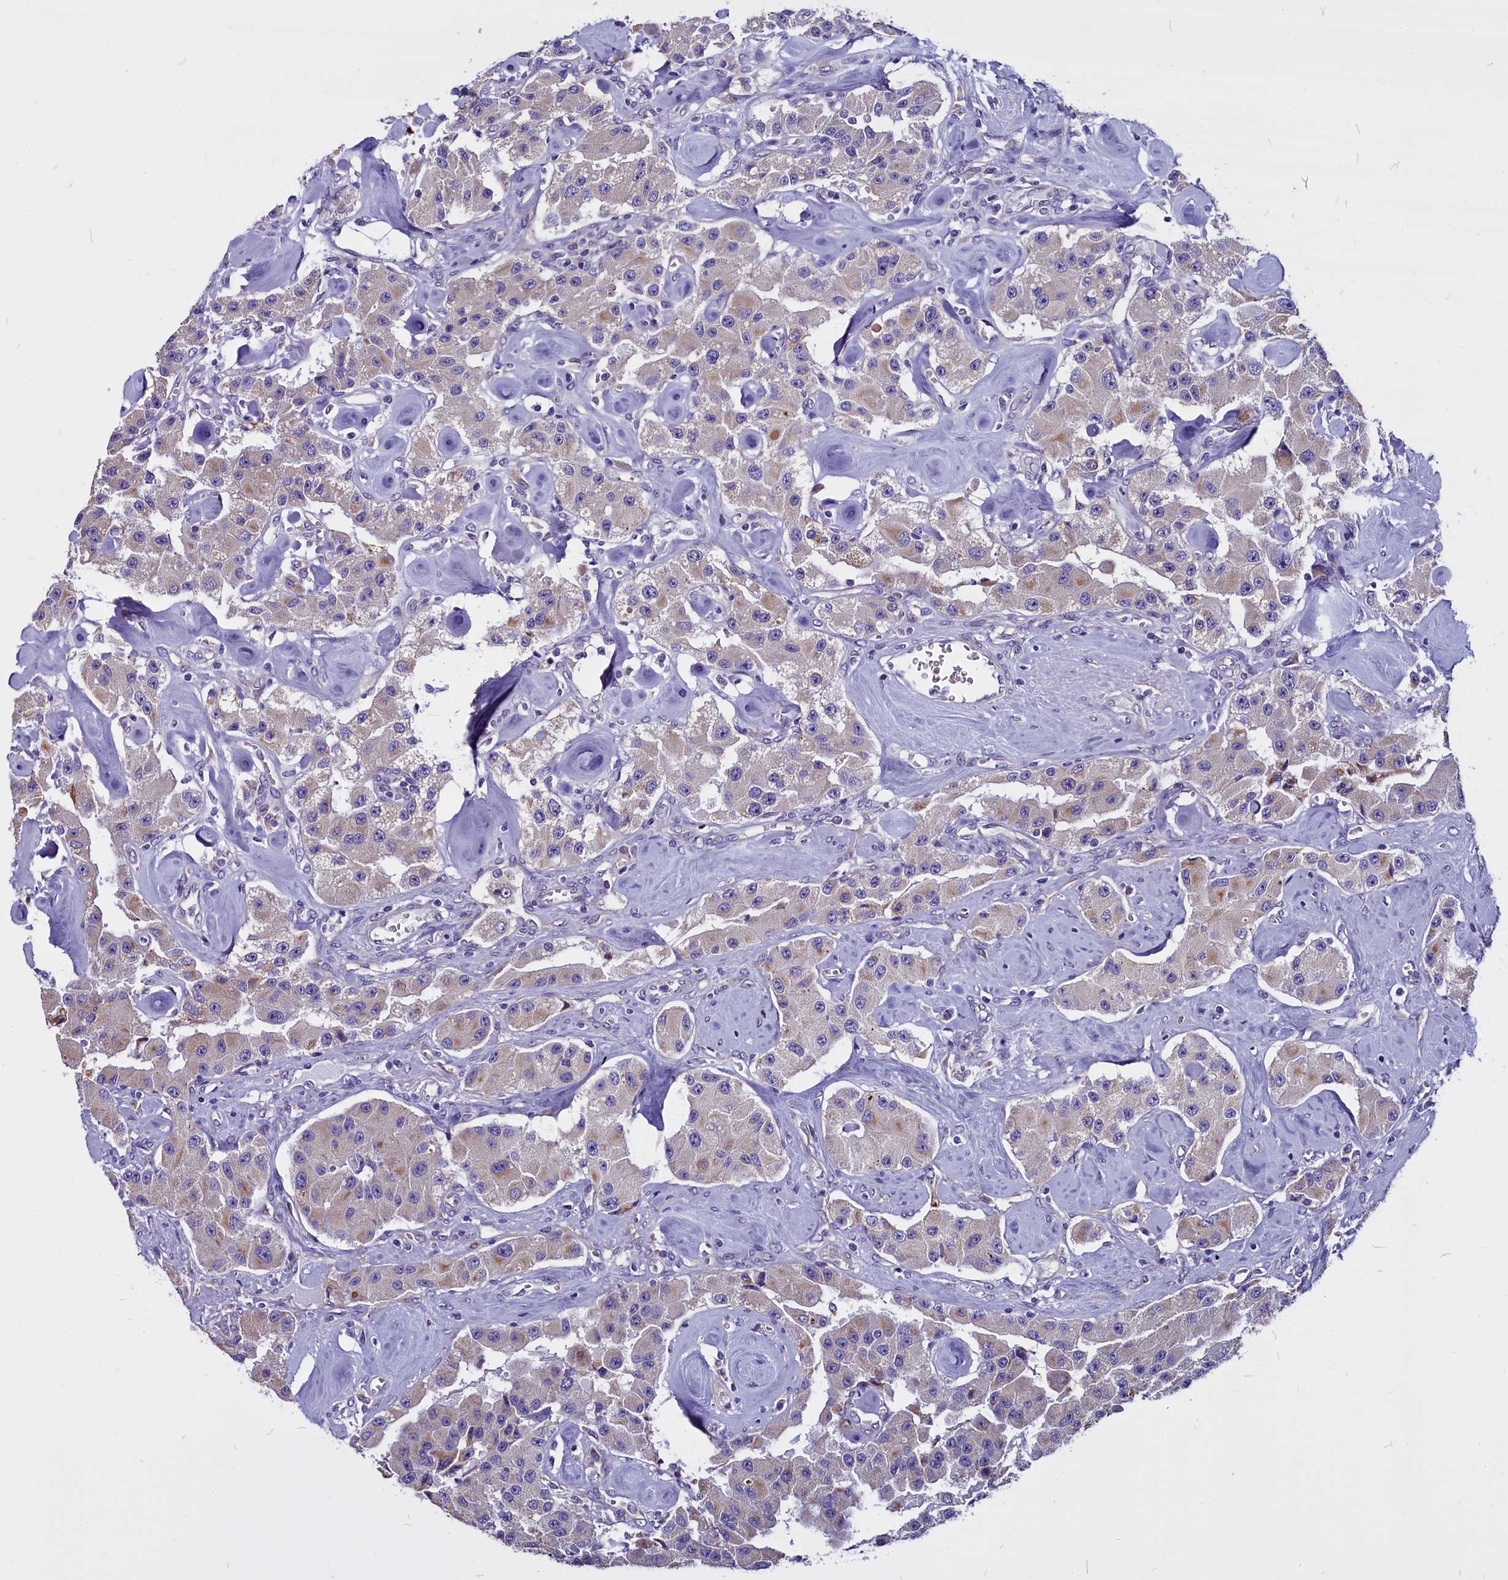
{"staining": {"intensity": "weak", "quantity": "<25%", "location": "cytoplasmic/membranous"}, "tissue": "carcinoid", "cell_type": "Tumor cells", "image_type": "cancer", "snomed": [{"axis": "morphology", "description": "Carcinoid, malignant, NOS"}, {"axis": "topography", "description": "Pancreas"}], "caption": "There is no significant positivity in tumor cells of carcinoid.", "gene": "CEP170", "patient": {"sex": "male", "age": 41}}